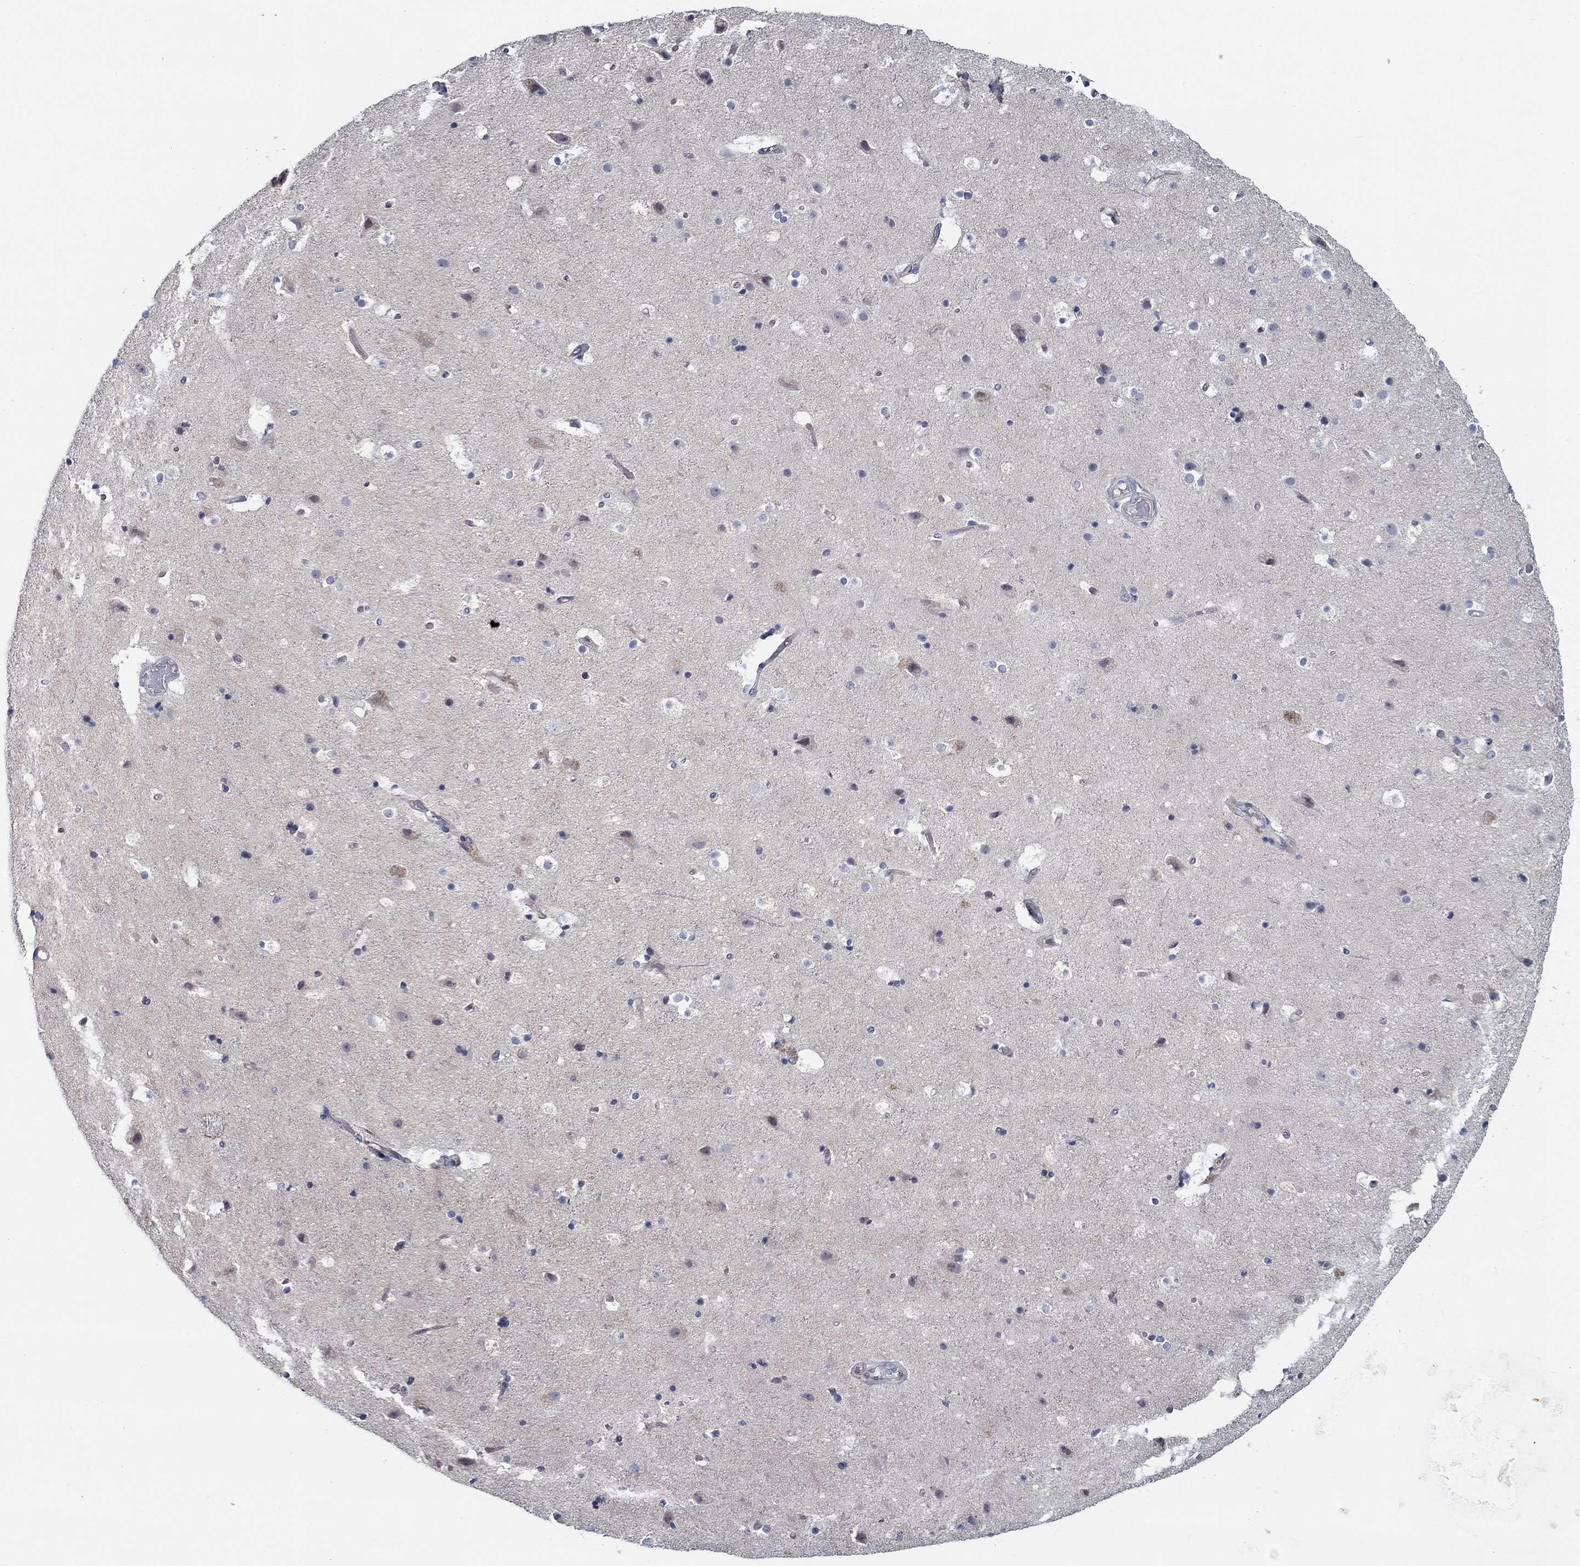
{"staining": {"intensity": "negative", "quantity": "none", "location": "none"}, "tissue": "cerebral cortex", "cell_type": "Endothelial cells", "image_type": "normal", "snomed": [{"axis": "morphology", "description": "Normal tissue, NOS"}, {"axis": "topography", "description": "Cerebral cortex"}], "caption": "Endothelial cells show no significant staining in benign cerebral cortex.", "gene": "CFAP61", "patient": {"sex": "female", "age": 52}}